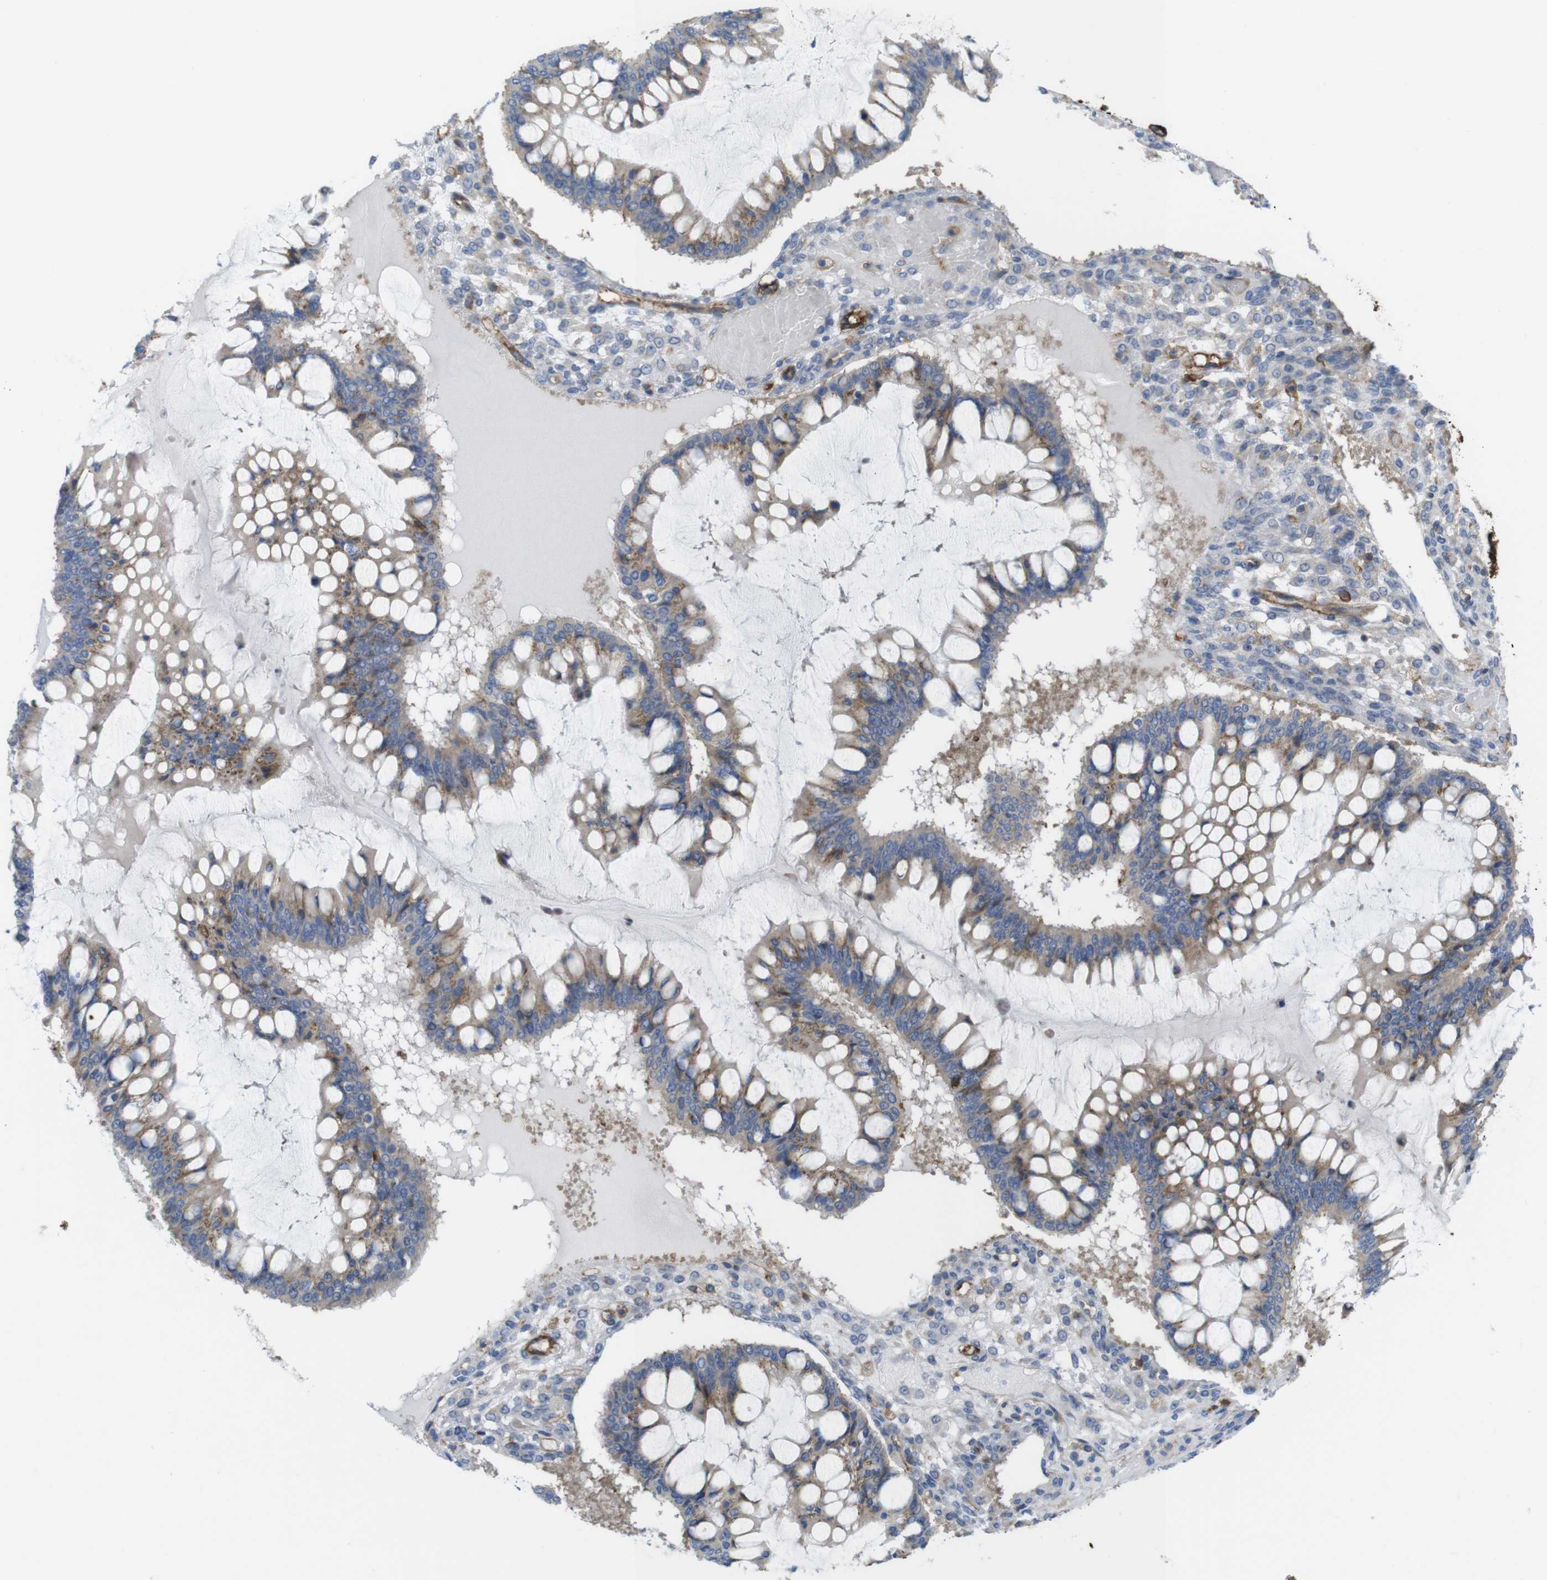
{"staining": {"intensity": "weak", "quantity": ">75%", "location": "cytoplasmic/membranous"}, "tissue": "ovarian cancer", "cell_type": "Tumor cells", "image_type": "cancer", "snomed": [{"axis": "morphology", "description": "Cystadenocarcinoma, mucinous, NOS"}, {"axis": "topography", "description": "Ovary"}], "caption": "This photomicrograph shows immunohistochemistry (IHC) staining of ovarian cancer (mucinous cystadenocarcinoma), with low weak cytoplasmic/membranous expression in approximately >75% of tumor cells.", "gene": "CCR6", "patient": {"sex": "female", "age": 73}}